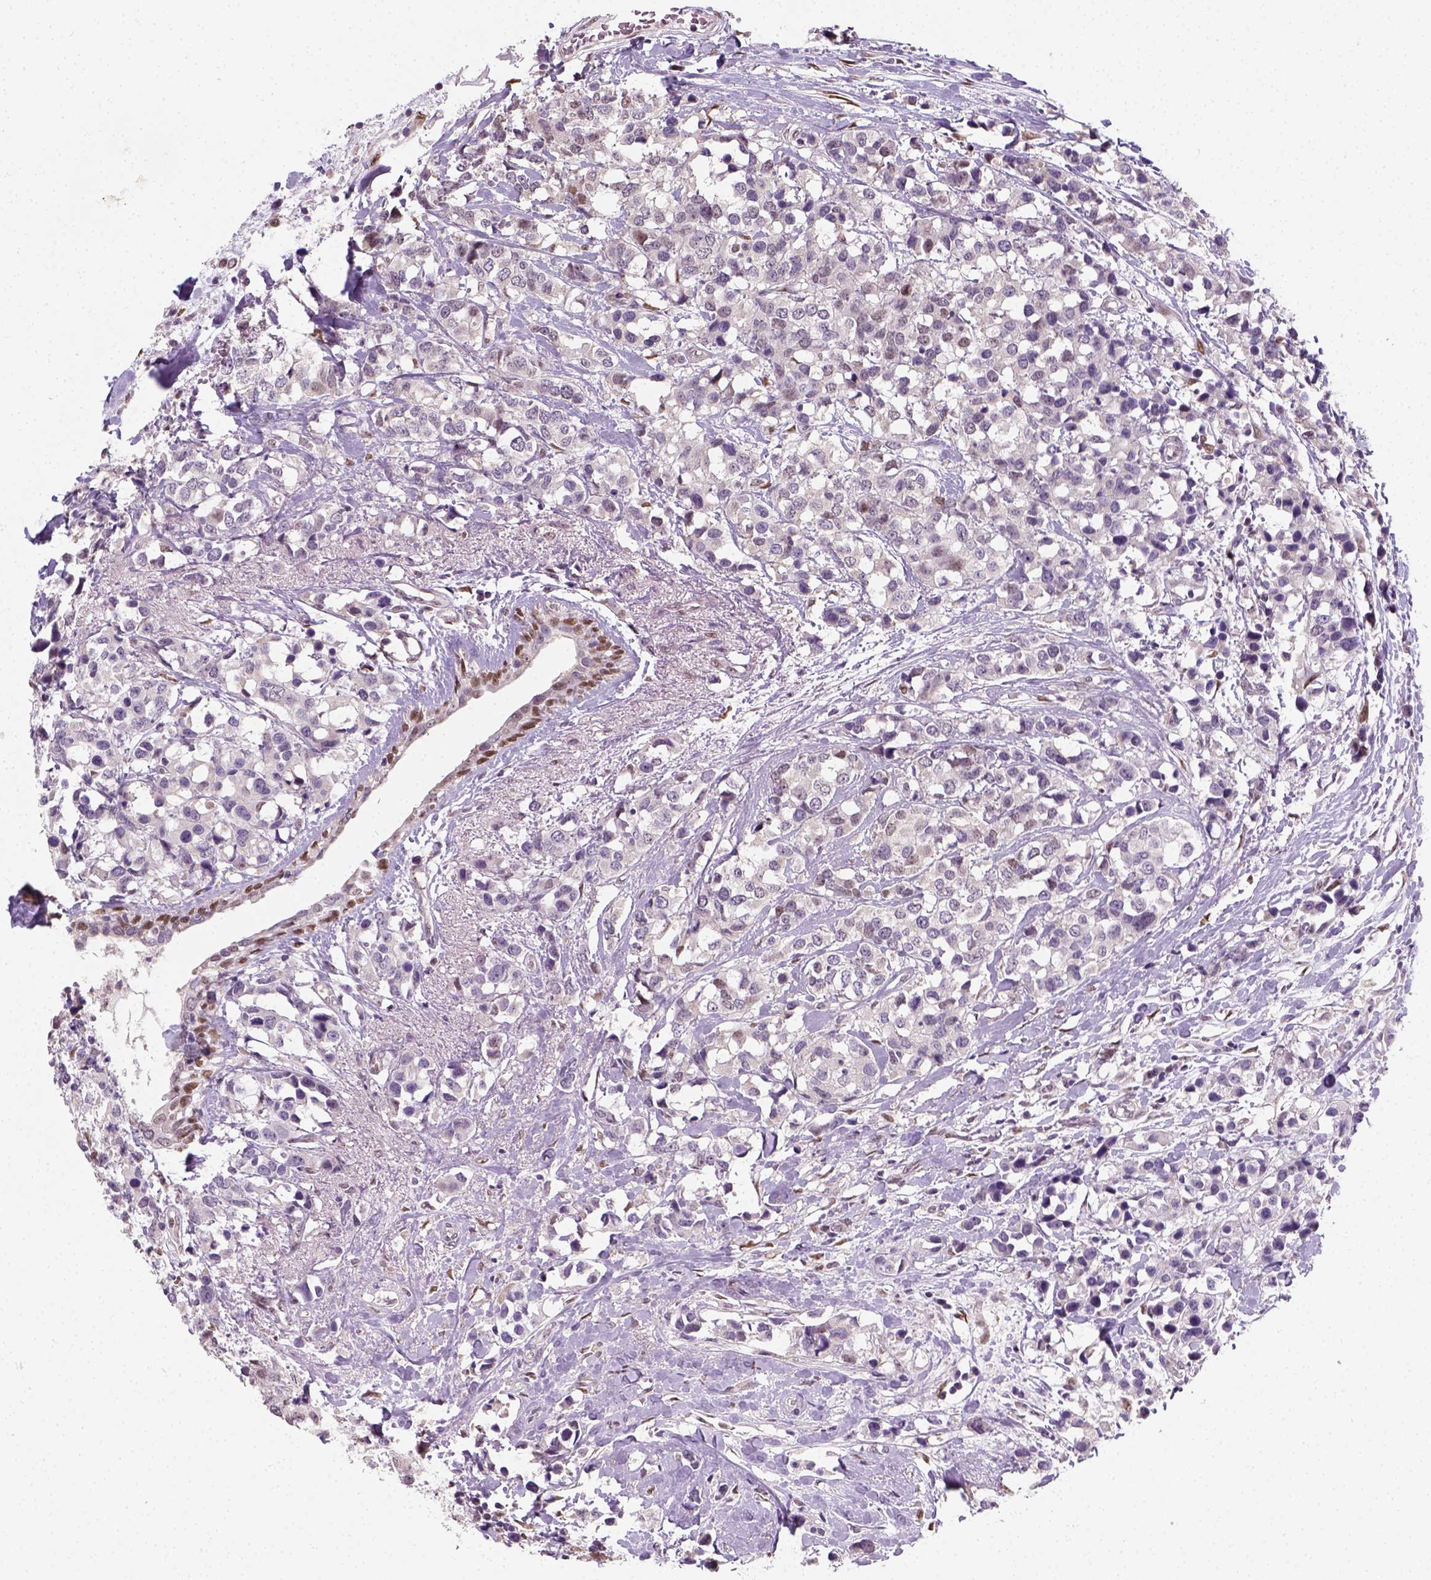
{"staining": {"intensity": "negative", "quantity": "none", "location": "none"}, "tissue": "breast cancer", "cell_type": "Tumor cells", "image_type": "cancer", "snomed": [{"axis": "morphology", "description": "Lobular carcinoma"}, {"axis": "topography", "description": "Breast"}], "caption": "Immunohistochemistry (IHC) of human breast cancer reveals no staining in tumor cells. (DAB immunohistochemistry (IHC) with hematoxylin counter stain).", "gene": "C1orf112", "patient": {"sex": "female", "age": 59}}